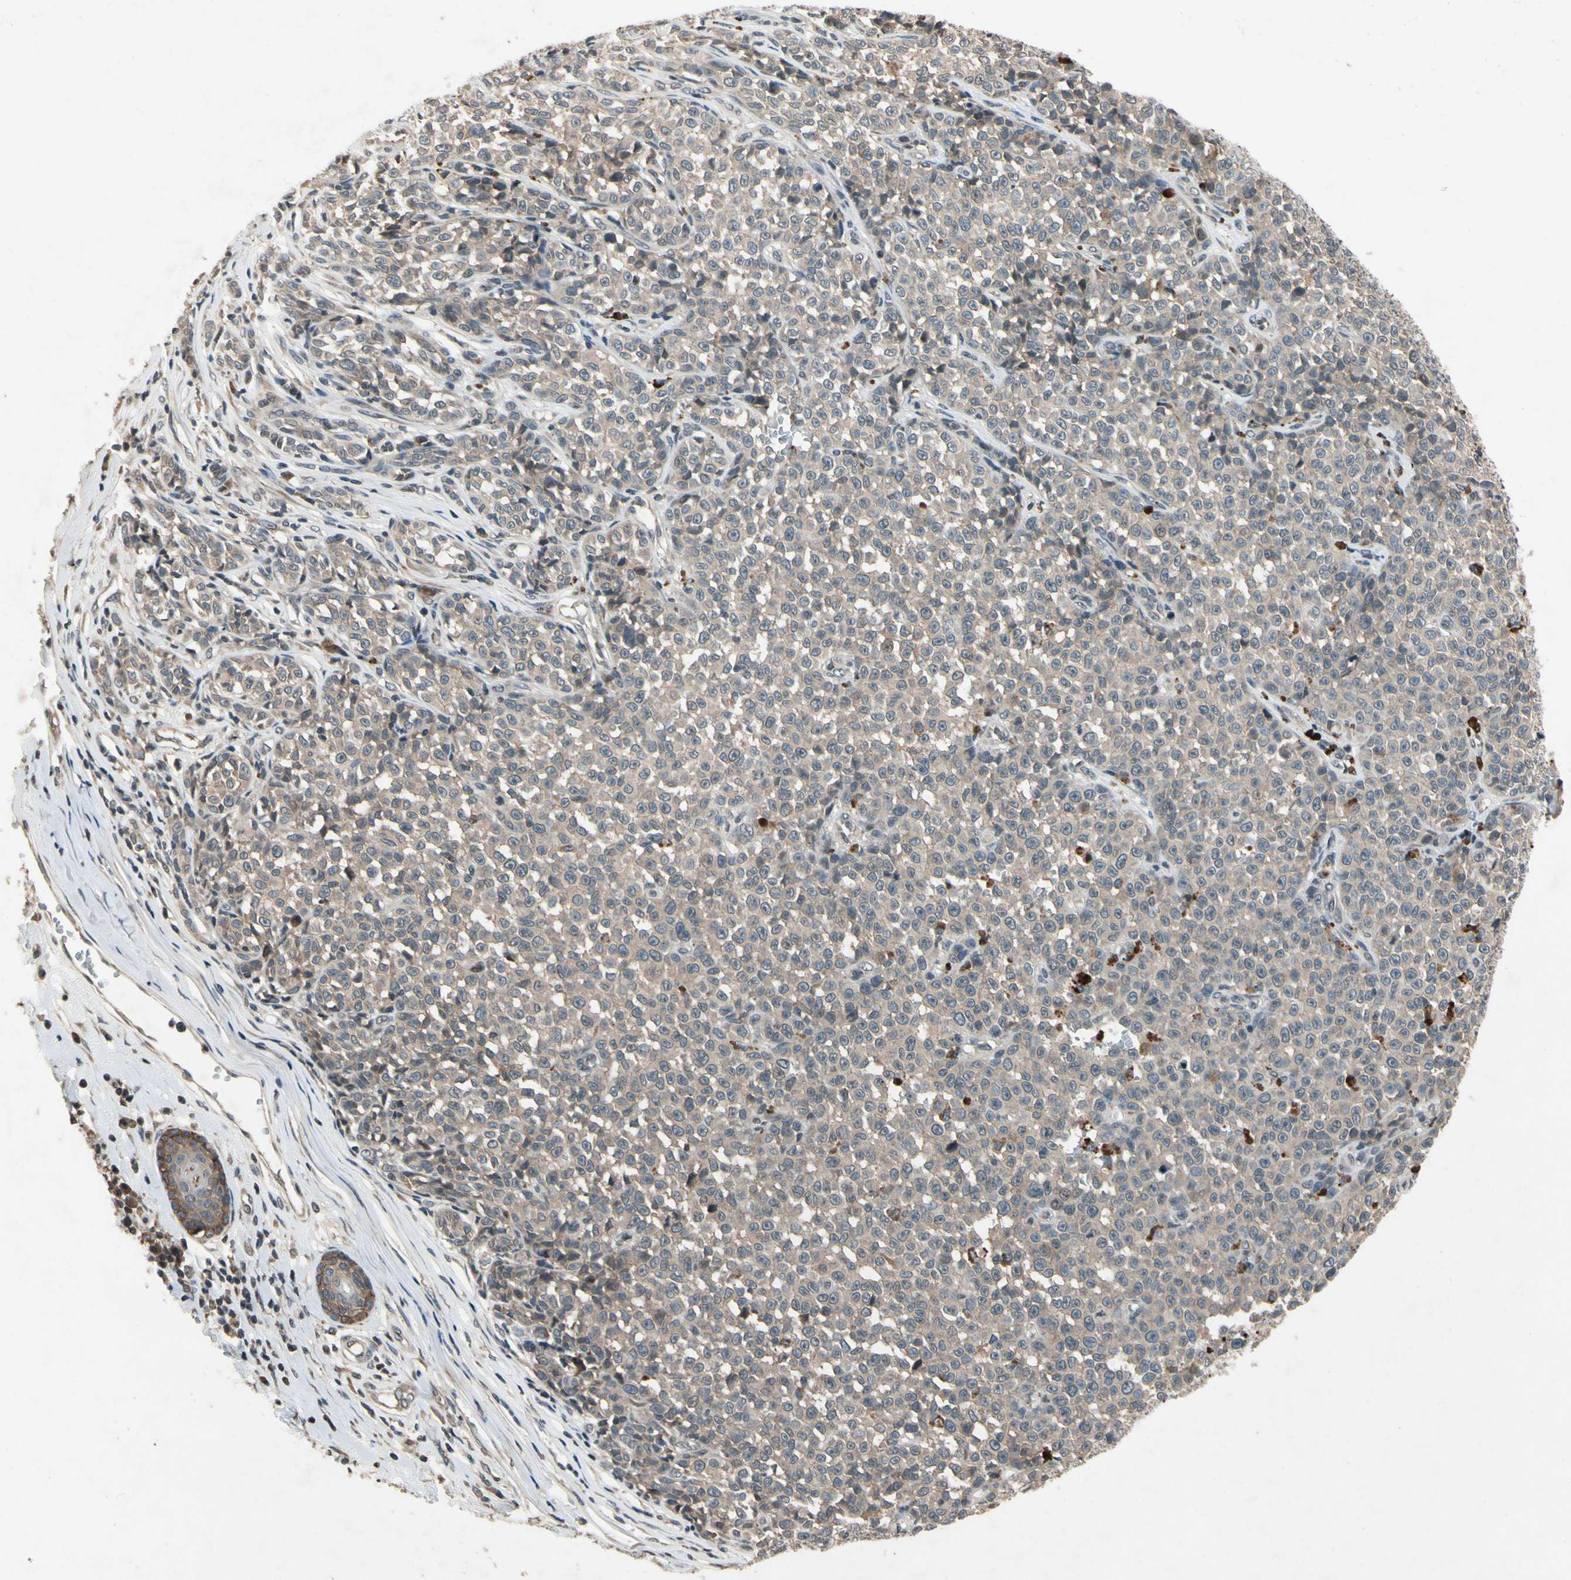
{"staining": {"intensity": "weak", "quantity": ">75%", "location": "cytoplasmic/membranous"}, "tissue": "melanoma", "cell_type": "Tumor cells", "image_type": "cancer", "snomed": [{"axis": "morphology", "description": "Malignant melanoma, NOS"}, {"axis": "topography", "description": "Skin"}], "caption": "Human malignant melanoma stained with a brown dye displays weak cytoplasmic/membranous positive expression in approximately >75% of tumor cells.", "gene": "DPY19L3", "patient": {"sex": "female", "age": 82}}